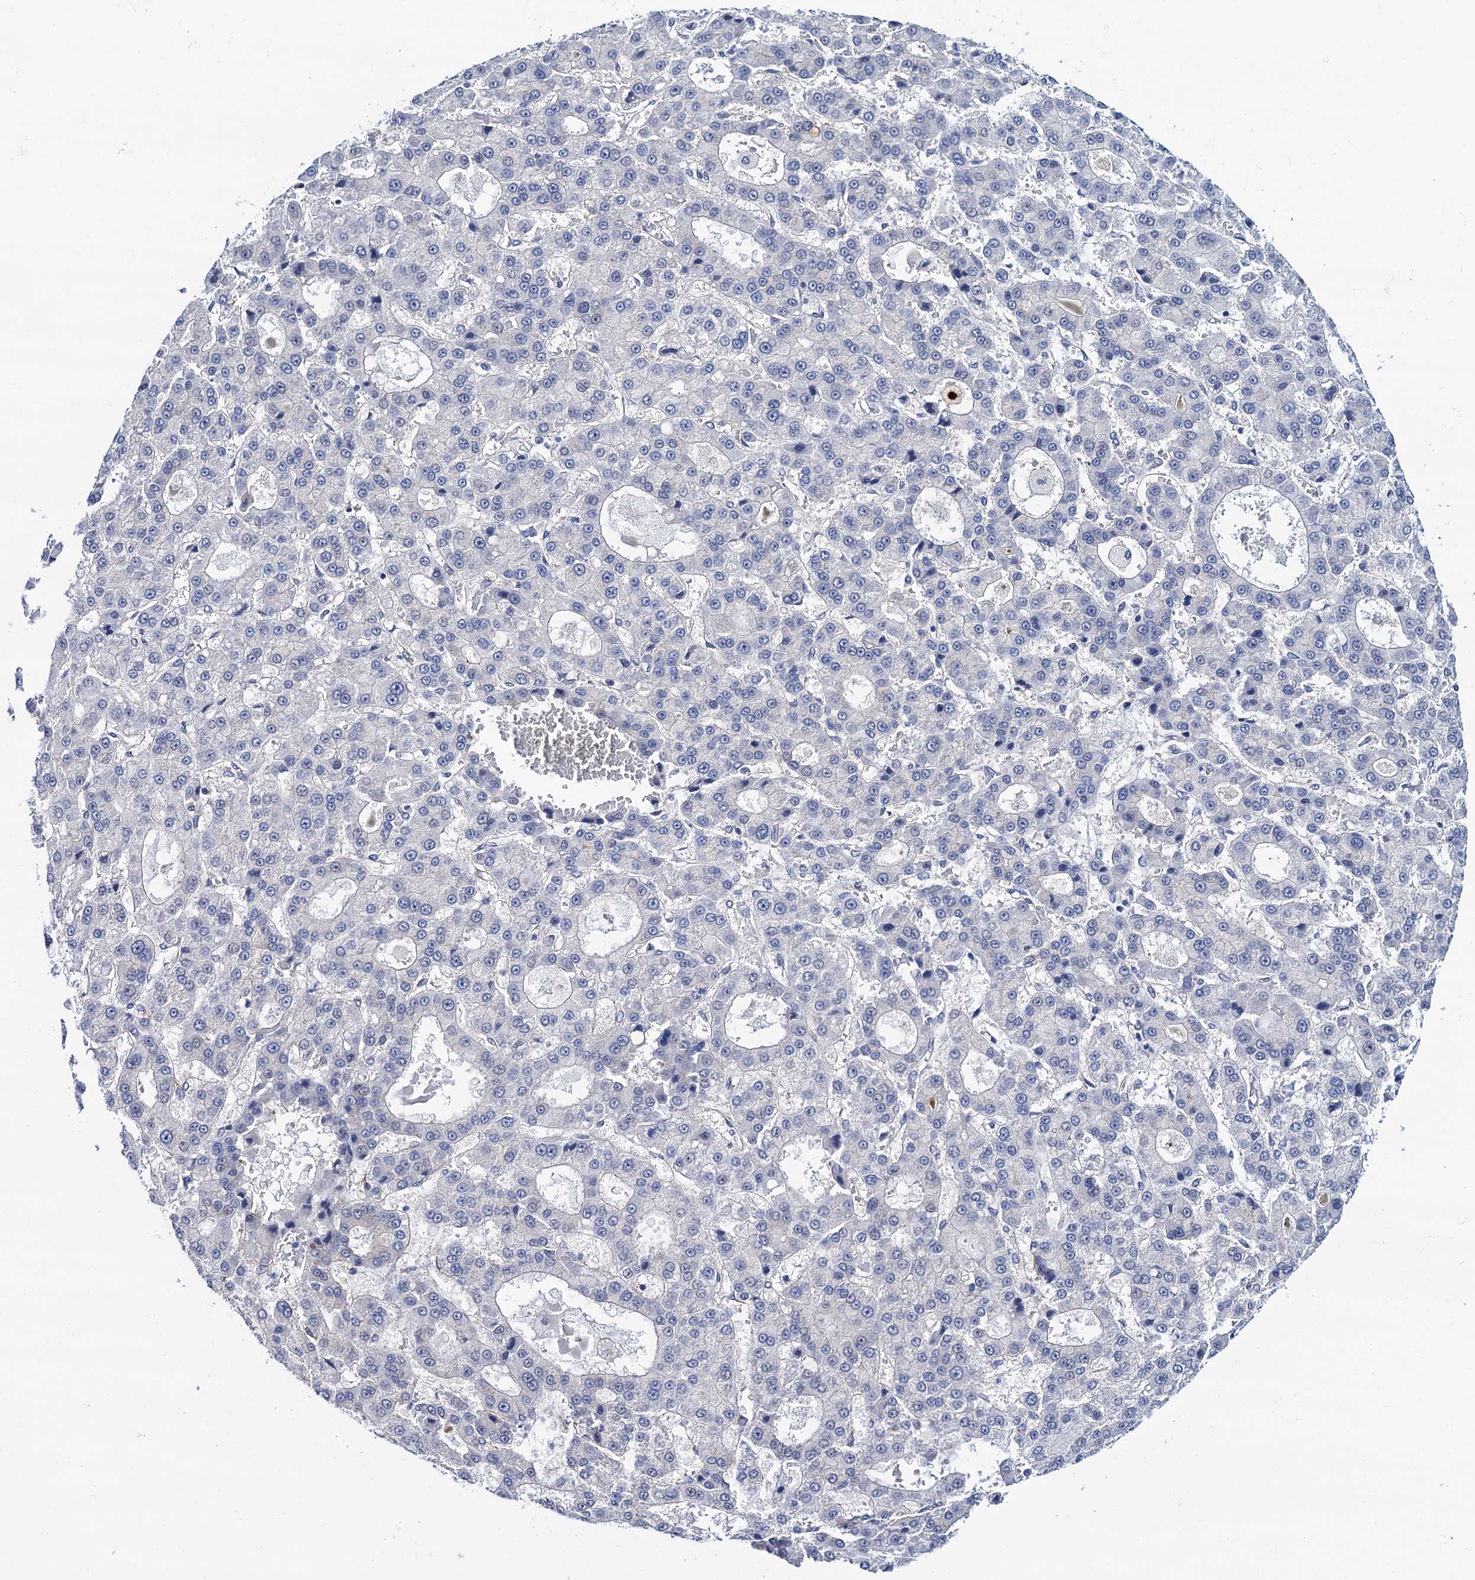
{"staining": {"intensity": "negative", "quantity": "none", "location": "none"}, "tissue": "liver cancer", "cell_type": "Tumor cells", "image_type": "cancer", "snomed": [{"axis": "morphology", "description": "Carcinoma, Hepatocellular, NOS"}, {"axis": "topography", "description": "Liver"}], "caption": "Immunohistochemical staining of human liver cancer reveals no significant expression in tumor cells.", "gene": "ZDHHC18", "patient": {"sex": "male", "age": 70}}